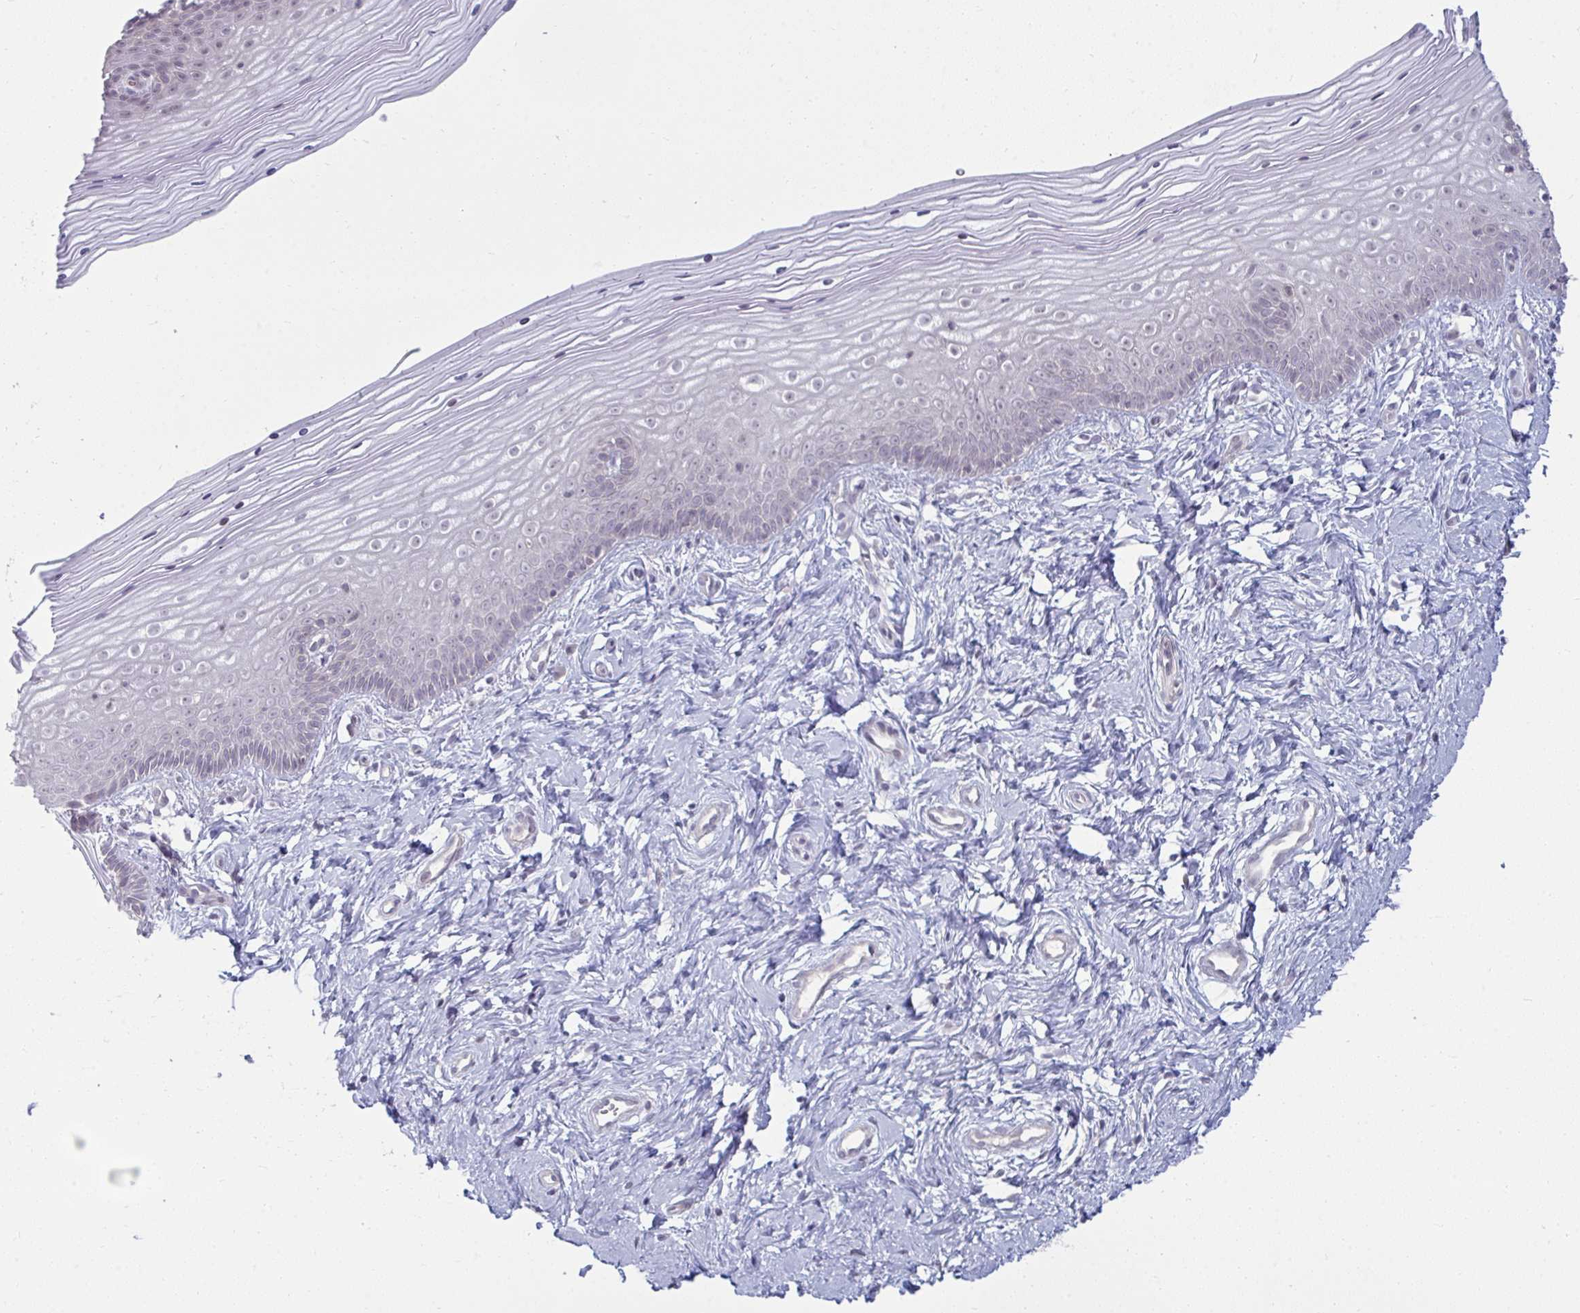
{"staining": {"intensity": "negative", "quantity": "none", "location": "none"}, "tissue": "vagina", "cell_type": "Squamous epithelial cells", "image_type": "normal", "snomed": [{"axis": "morphology", "description": "Normal tissue, NOS"}, {"axis": "topography", "description": "Vagina"}], "caption": "The histopathology image exhibits no staining of squamous epithelial cells in benign vagina.", "gene": "RNASEH1", "patient": {"sex": "female", "age": 38}}